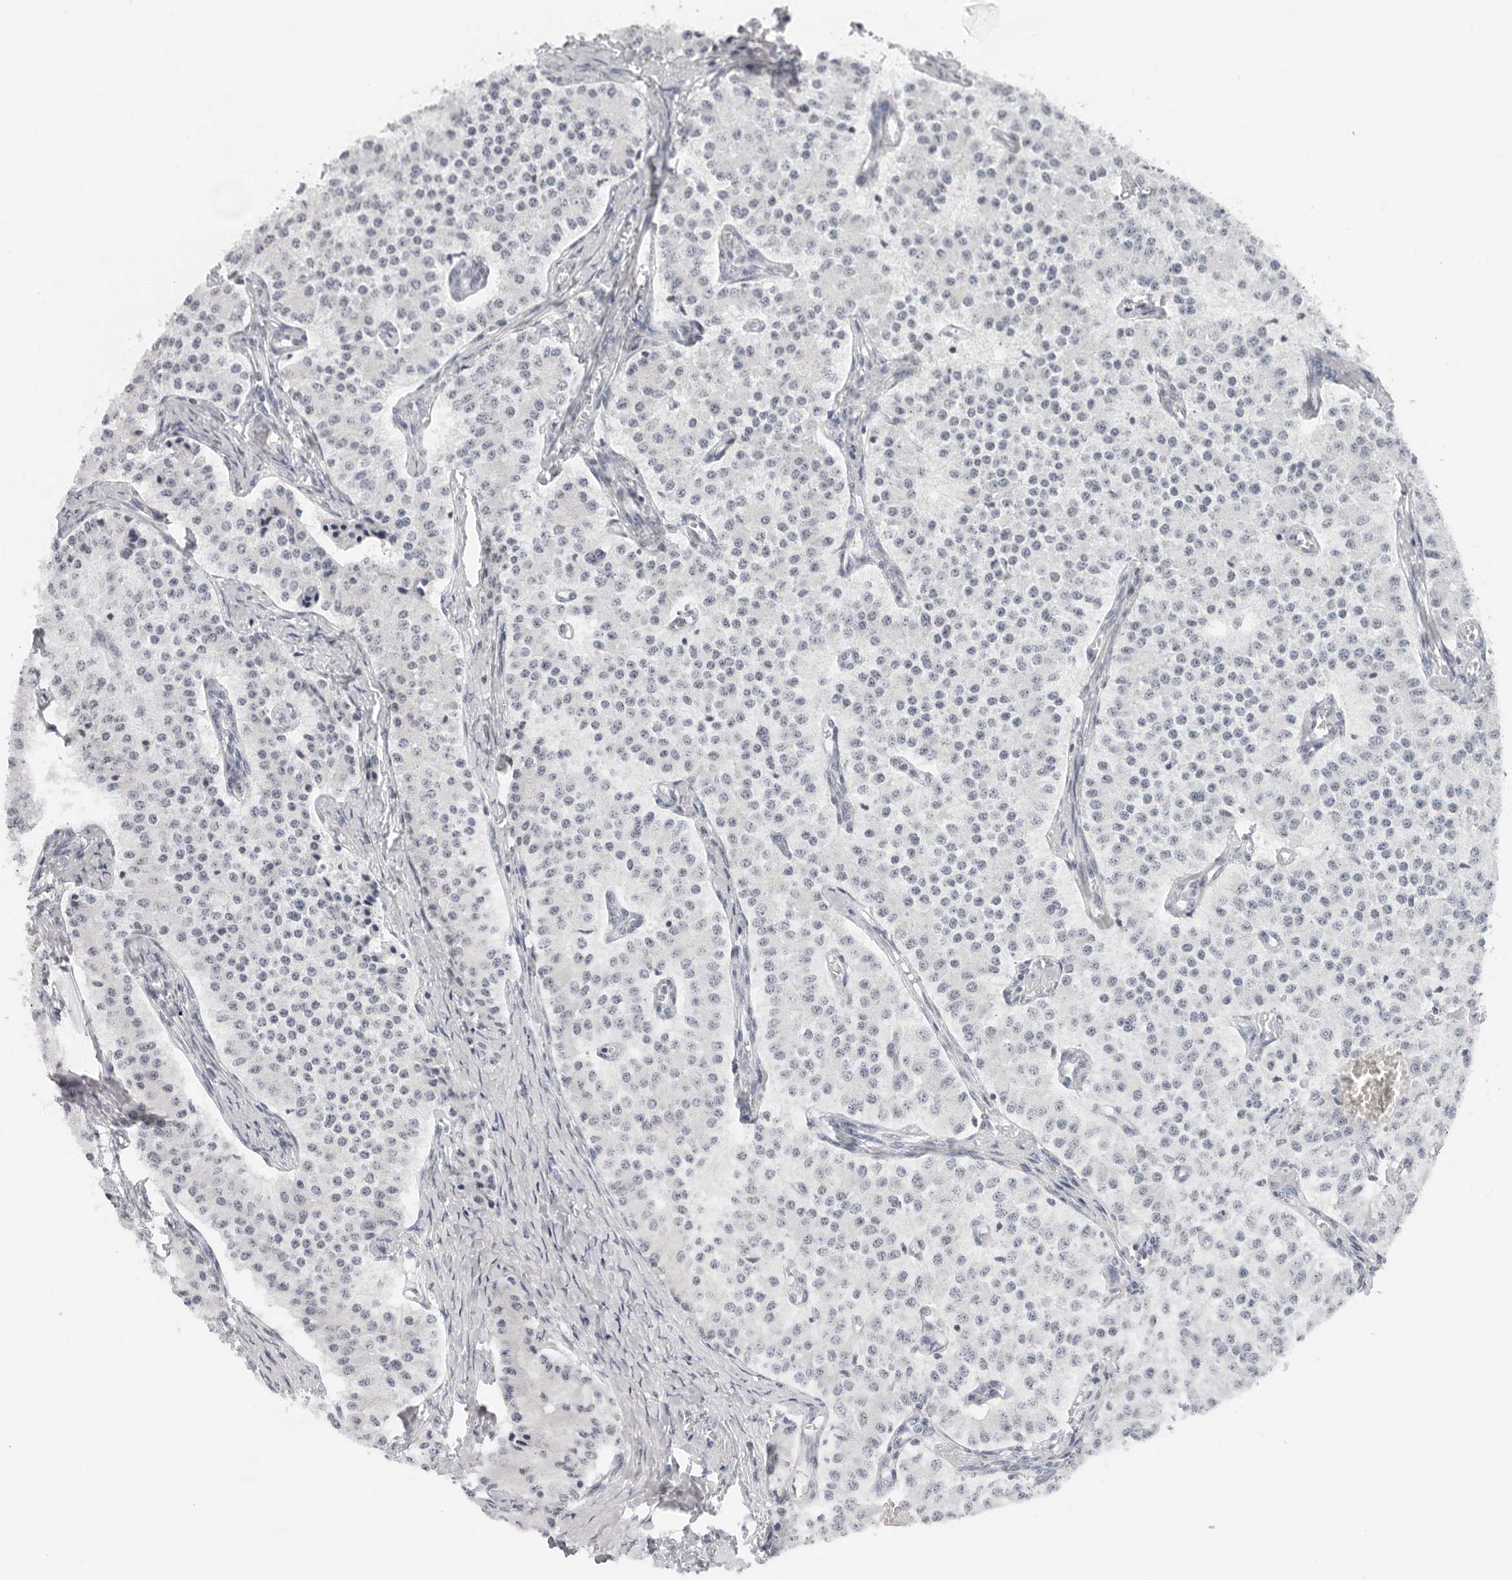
{"staining": {"intensity": "negative", "quantity": "none", "location": "none"}, "tissue": "carcinoid", "cell_type": "Tumor cells", "image_type": "cancer", "snomed": [{"axis": "morphology", "description": "Carcinoid, malignant, NOS"}, {"axis": "topography", "description": "Colon"}], "caption": "This histopathology image is of carcinoid stained with IHC to label a protein in brown with the nuclei are counter-stained blue. There is no expression in tumor cells.", "gene": "FLG2", "patient": {"sex": "female", "age": 52}}